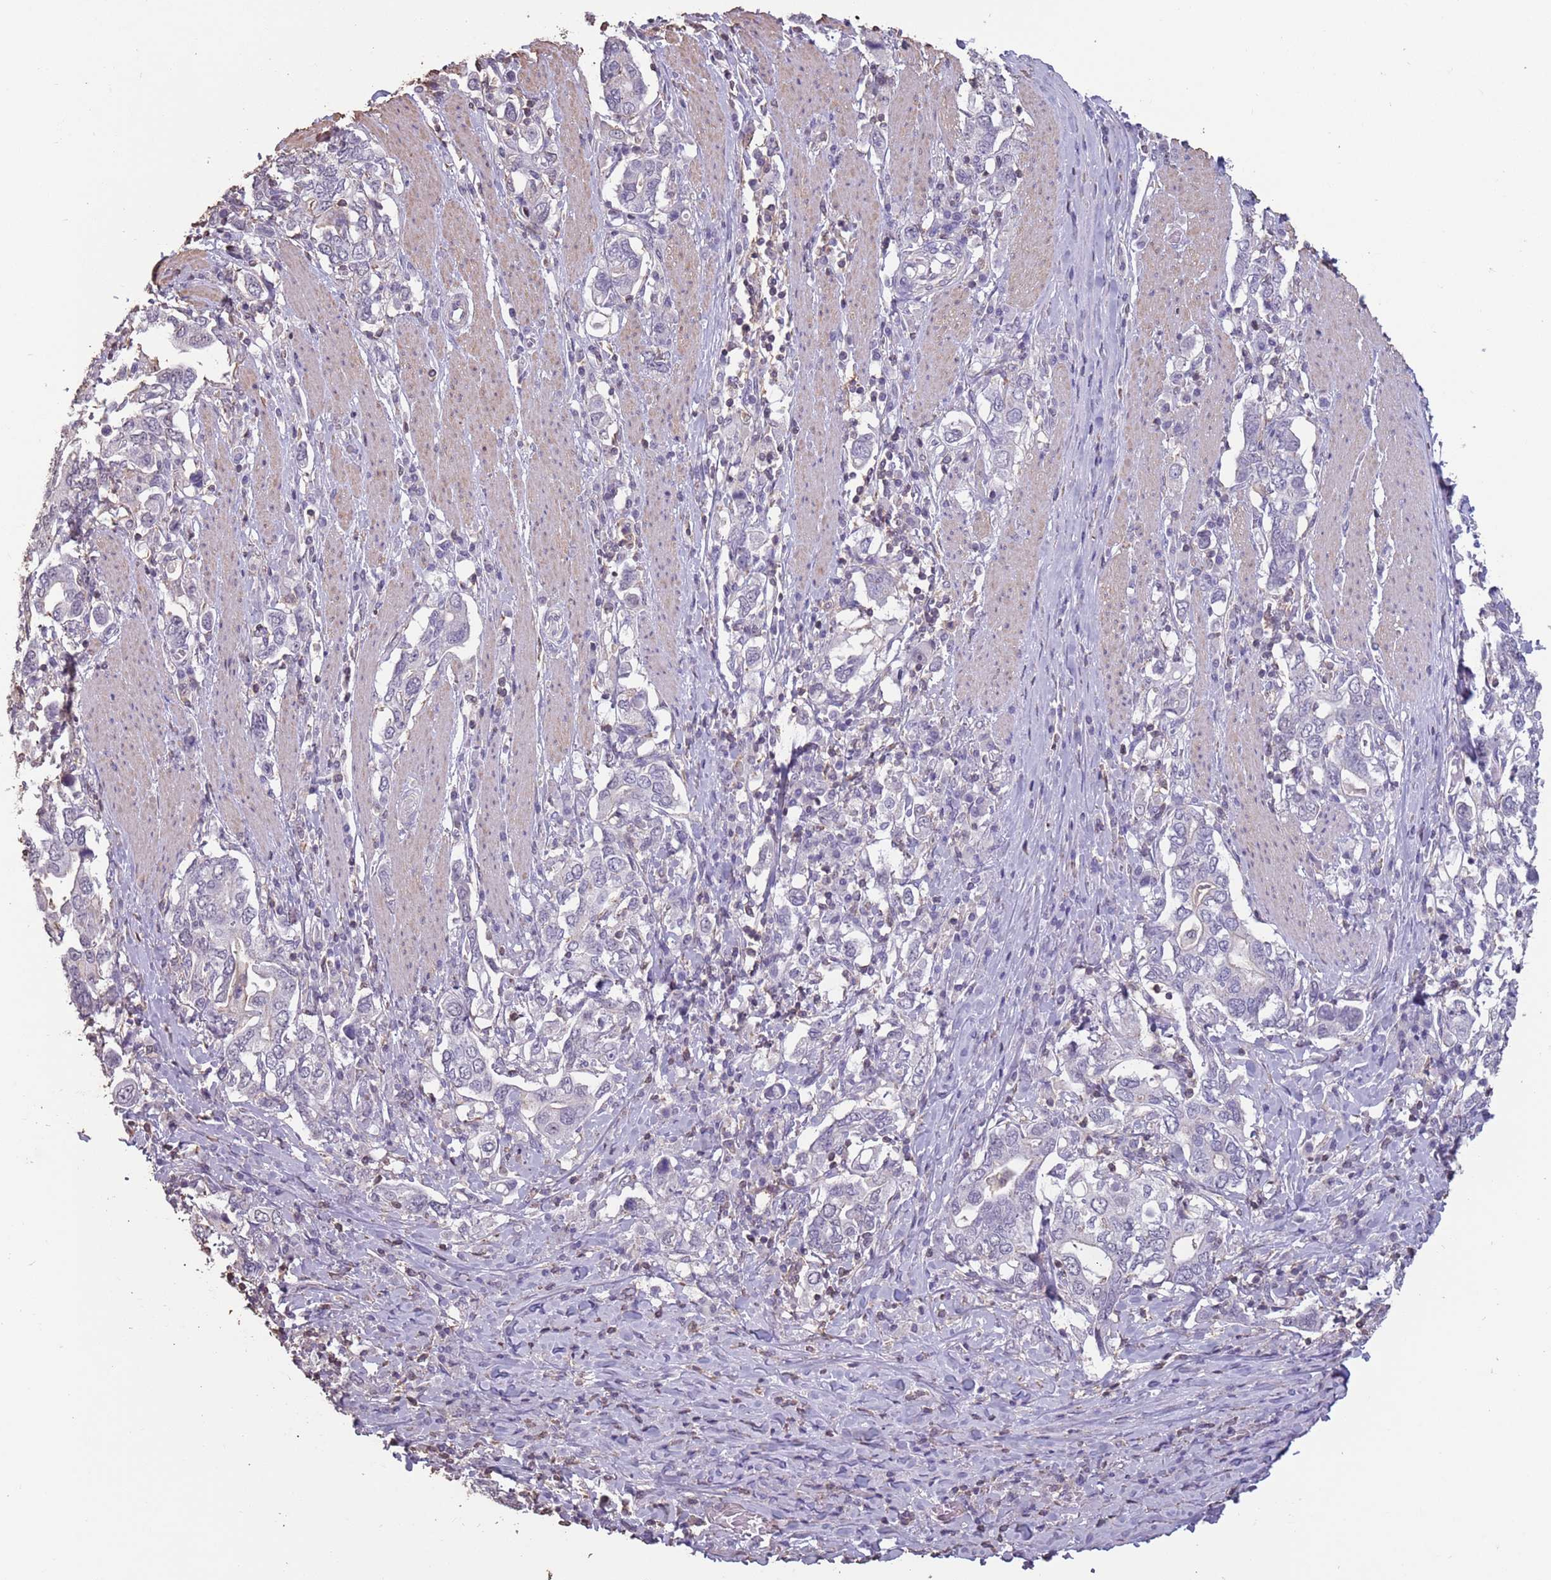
{"staining": {"intensity": "negative", "quantity": "none", "location": "none"}, "tissue": "stomach cancer", "cell_type": "Tumor cells", "image_type": "cancer", "snomed": [{"axis": "morphology", "description": "Adenocarcinoma, NOS"}, {"axis": "topography", "description": "Stomach, upper"}, {"axis": "topography", "description": "Stomach"}], "caption": "Stomach cancer (adenocarcinoma) stained for a protein using immunohistochemistry demonstrates no expression tumor cells.", "gene": "SUN5", "patient": {"sex": "male", "age": 62}}